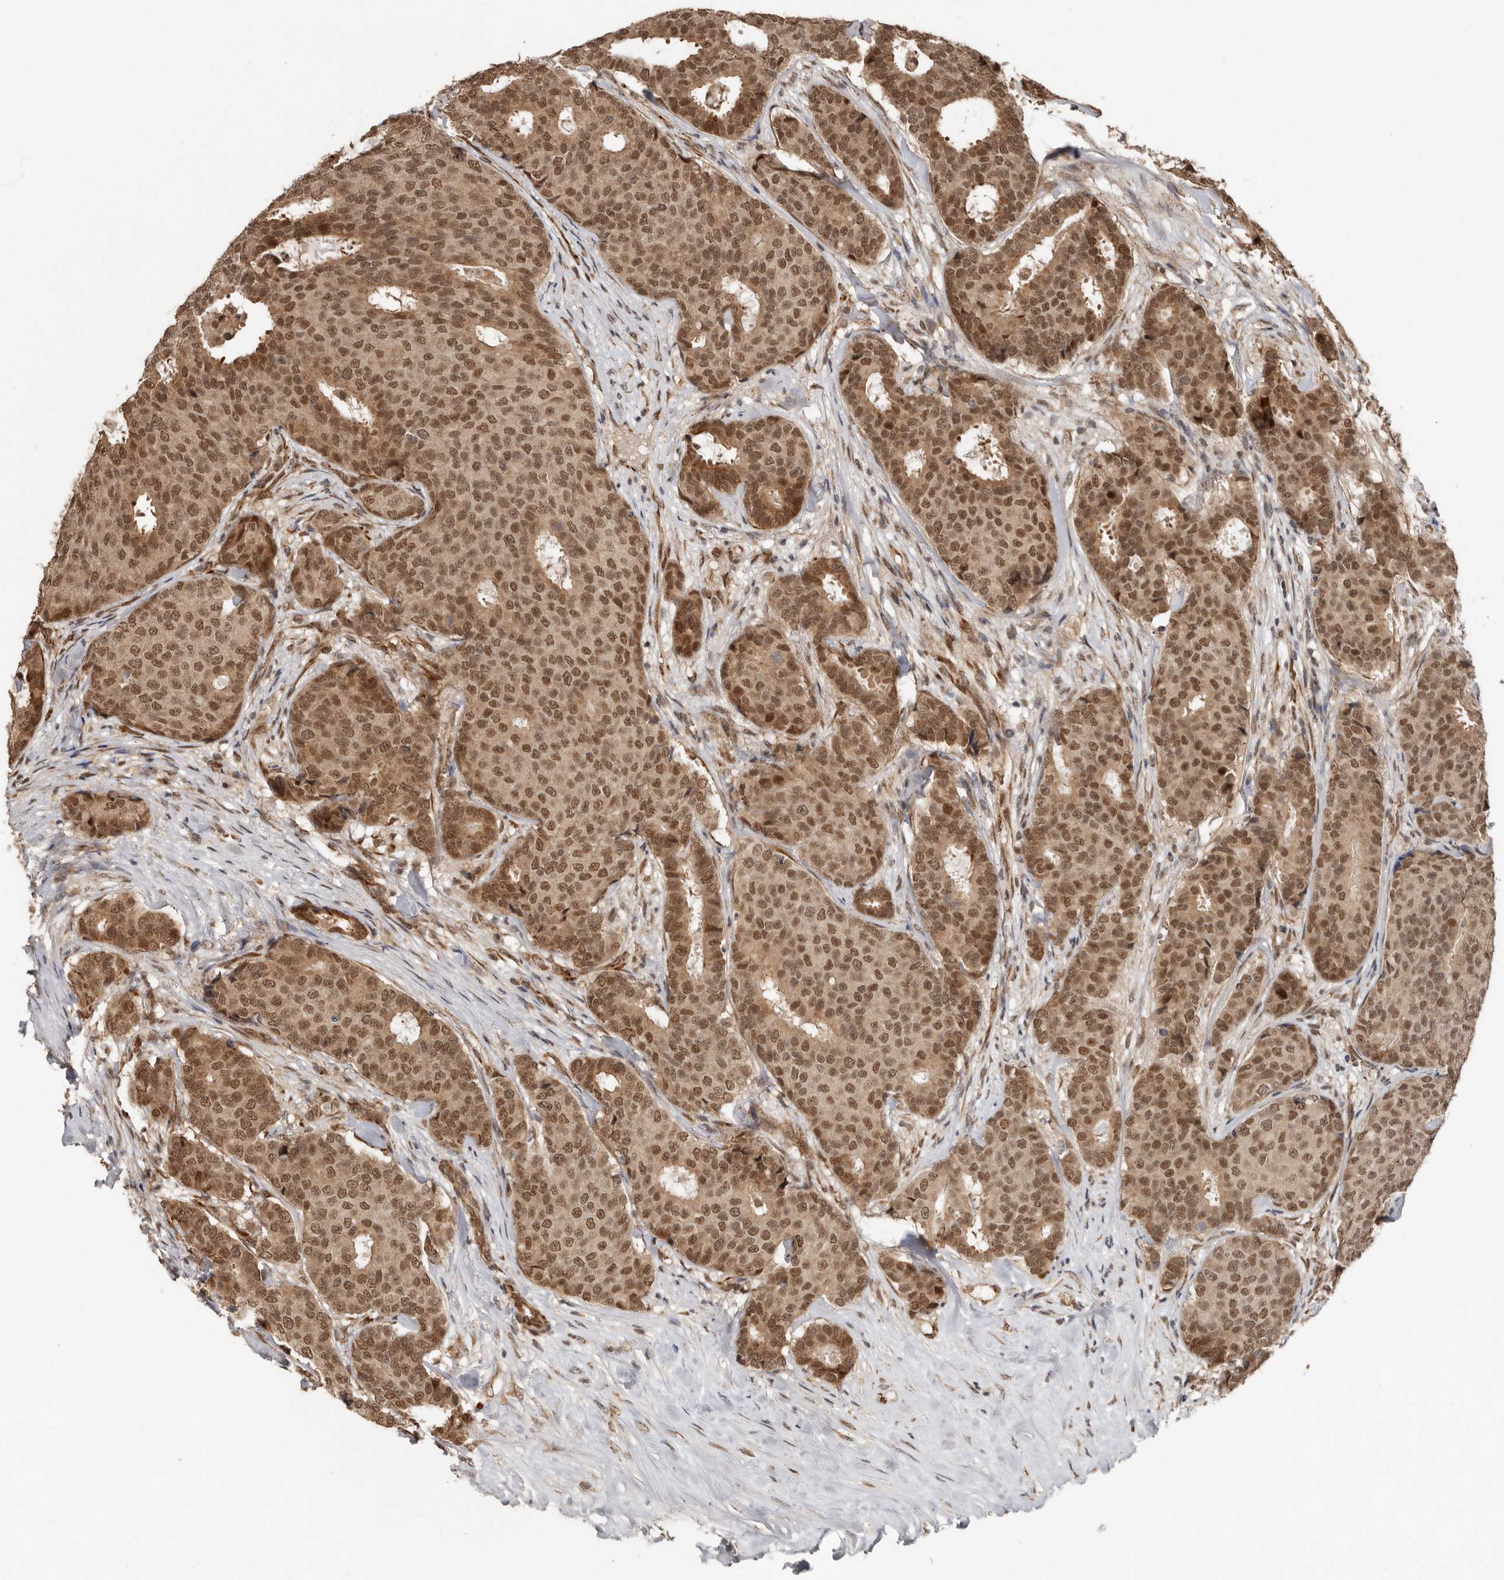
{"staining": {"intensity": "moderate", "quantity": ">75%", "location": "cytoplasmic/membranous,nuclear"}, "tissue": "breast cancer", "cell_type": "Tumor cells", "image_type": "cancer", "snomed": [{"axis": "morphology", "description": "Duct carcinoma"}, {"axis": "topography", "description": "Breast"}], "caption": "Breast cancer stained with a brown dye displays moderate cytoplasmic/membranous and nuclear positive staining in approximately >75% of tumor cells.", "gene": "LRGUK", "patient": {"sex": "female", "age": 75}}